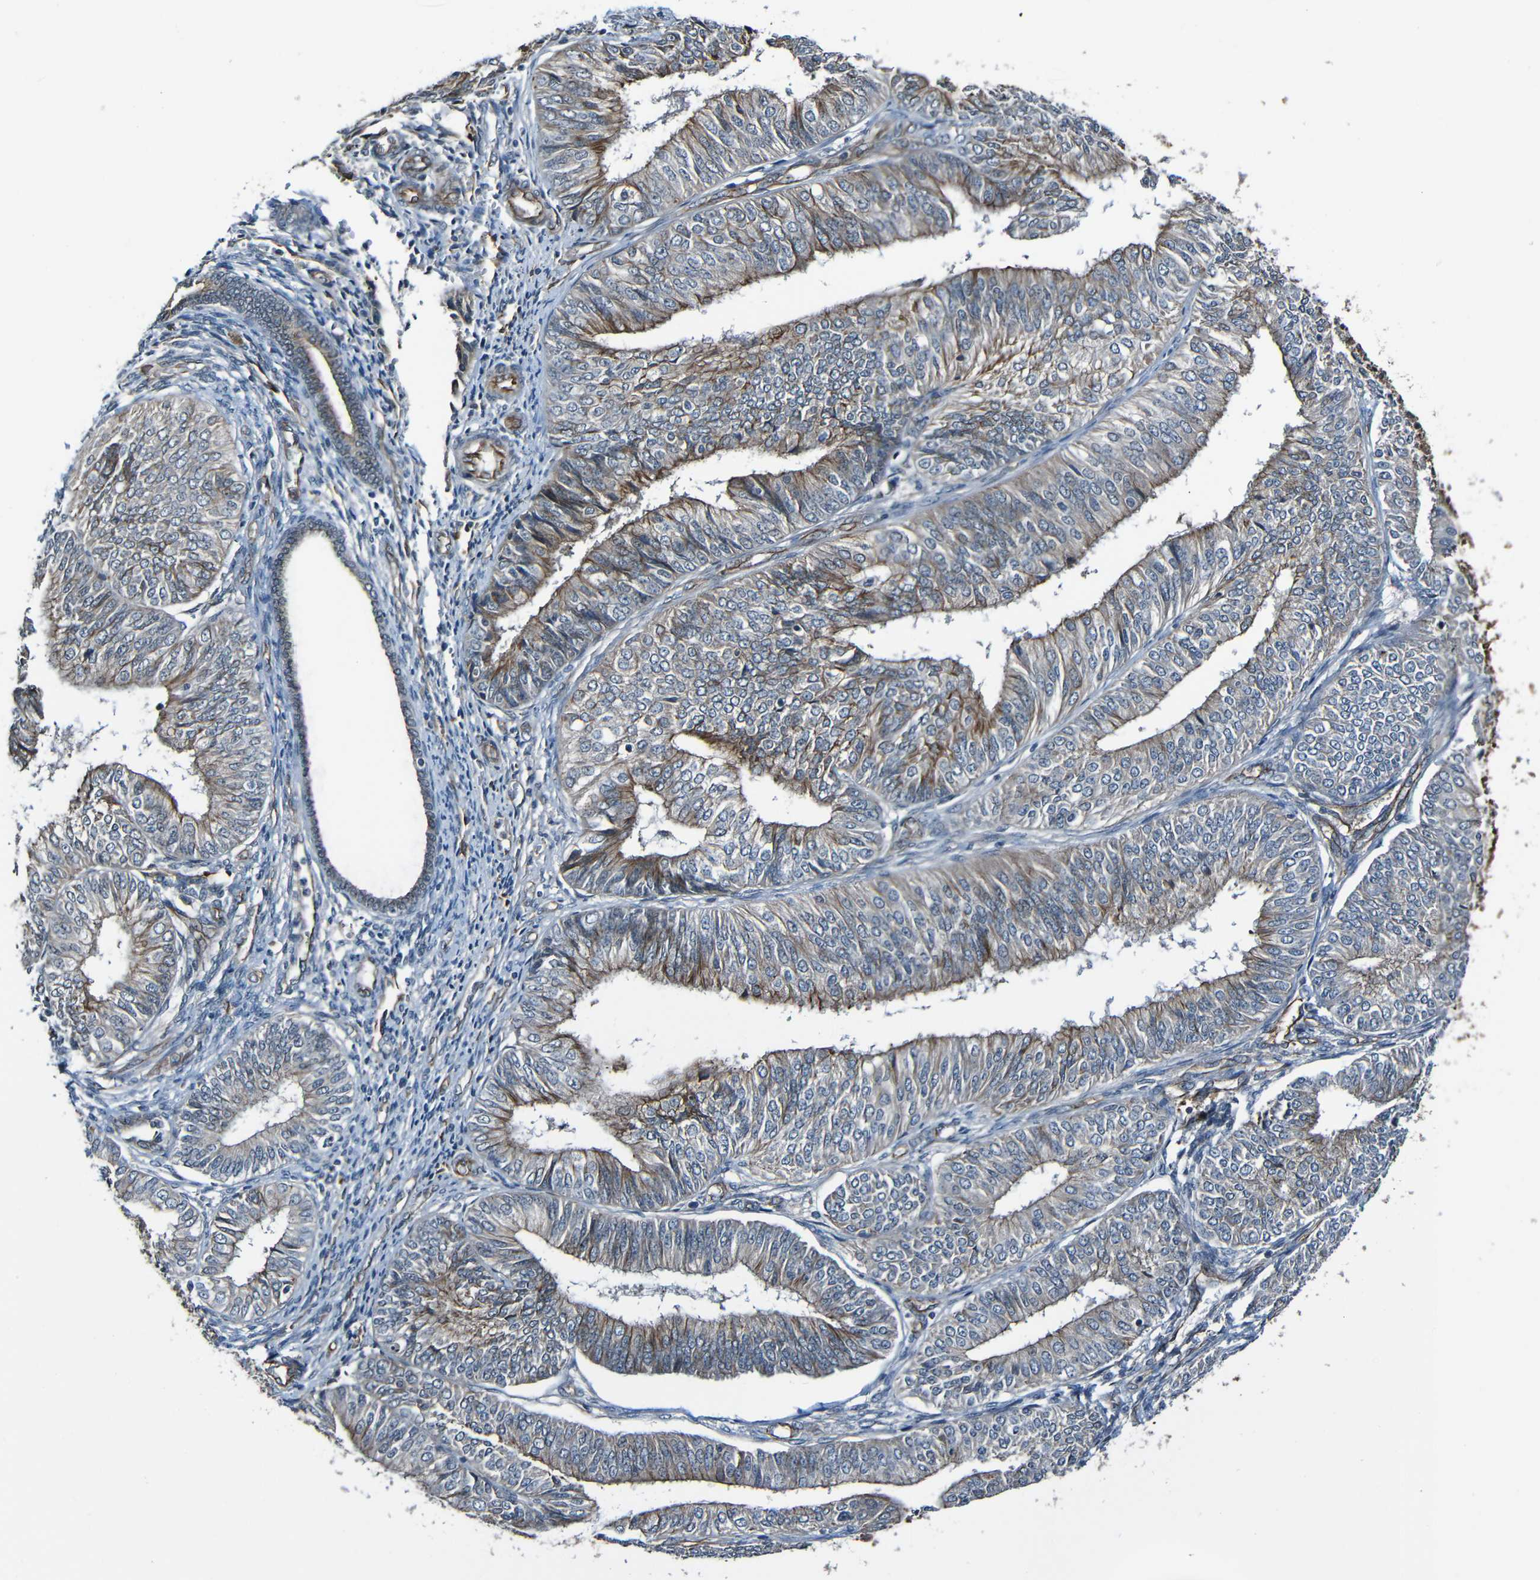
{"staining": {"intensity": "moderate", "quantity": "25%-75%", "location": "cytoplasmic/membranous"}, "tissue": "endometrial cancer", "cell_type": "Tumor cells", "image_type": "cancer", "snomed": [{"axis": "morphology", "description": "Adenocarcinoma, NOS"}, {"axis": "topography", "description": "Endometrium"}], "caption": "This is a micrograph of IHC staining of endometrial adenocarcinoma, which shows moderate positivity in the cytoplasmic/membranous of tumor cells.", "gene": "LGR5", "patient": {"sex": "female", "age": 58}}